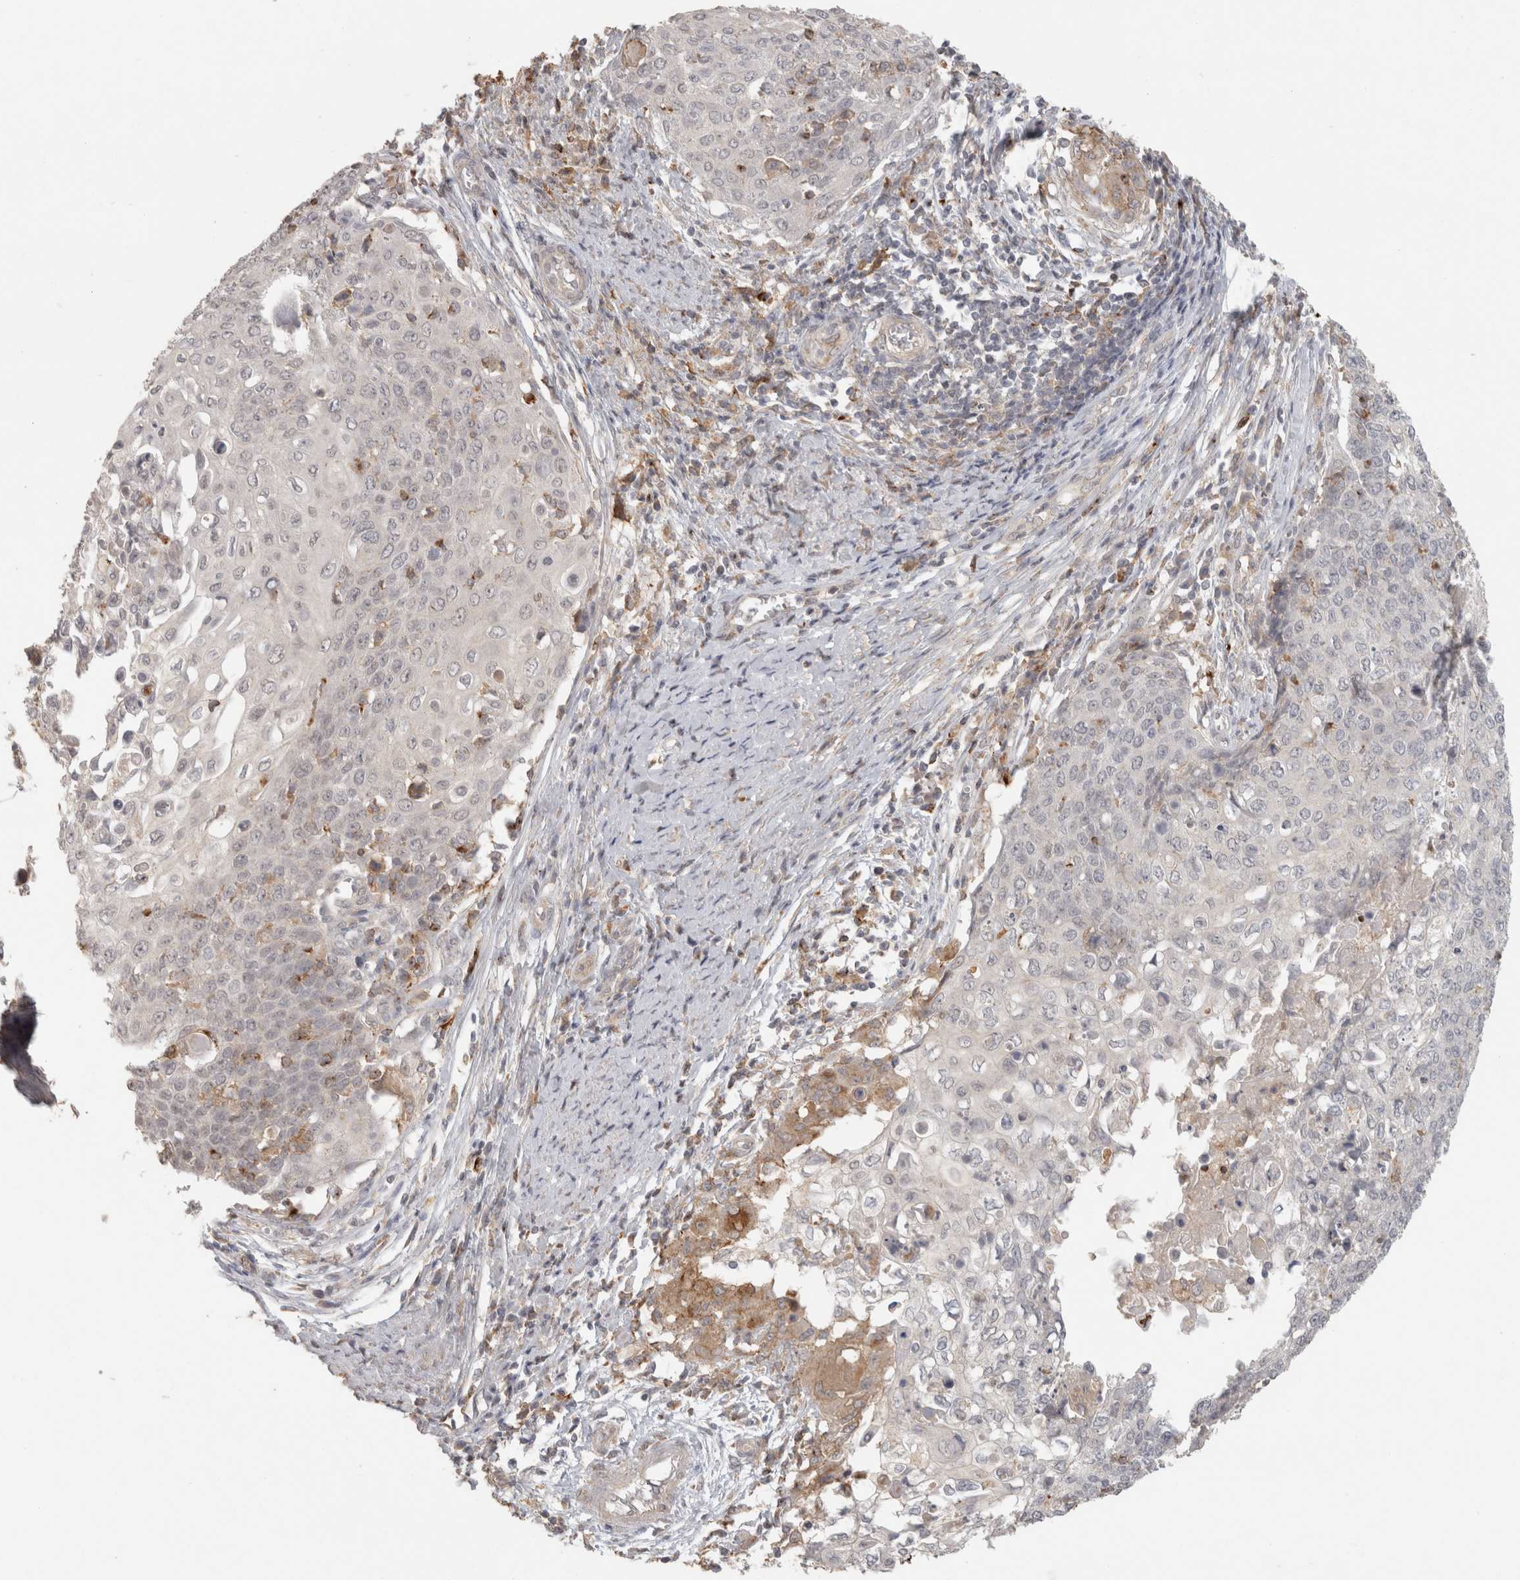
{"staining": {"intensity": "negative", "quantity": "none", "location": "none"}, "tissue": "cervical cancer", "cell_type": "Tumor cells", "image_type": "cancer", "snomed": [{"axis": "morphology", "description": "Squamous cell carcinoma, NOS"}, {"axis": "topography", "description": "Cervix"}], "caption": "Photomicrograph shows no protein expression in tumor cells of cervical squamous cell carcinoma tissue.", "gene": "HAVCR2", "patient": {"sex": "female", "age": 39}}